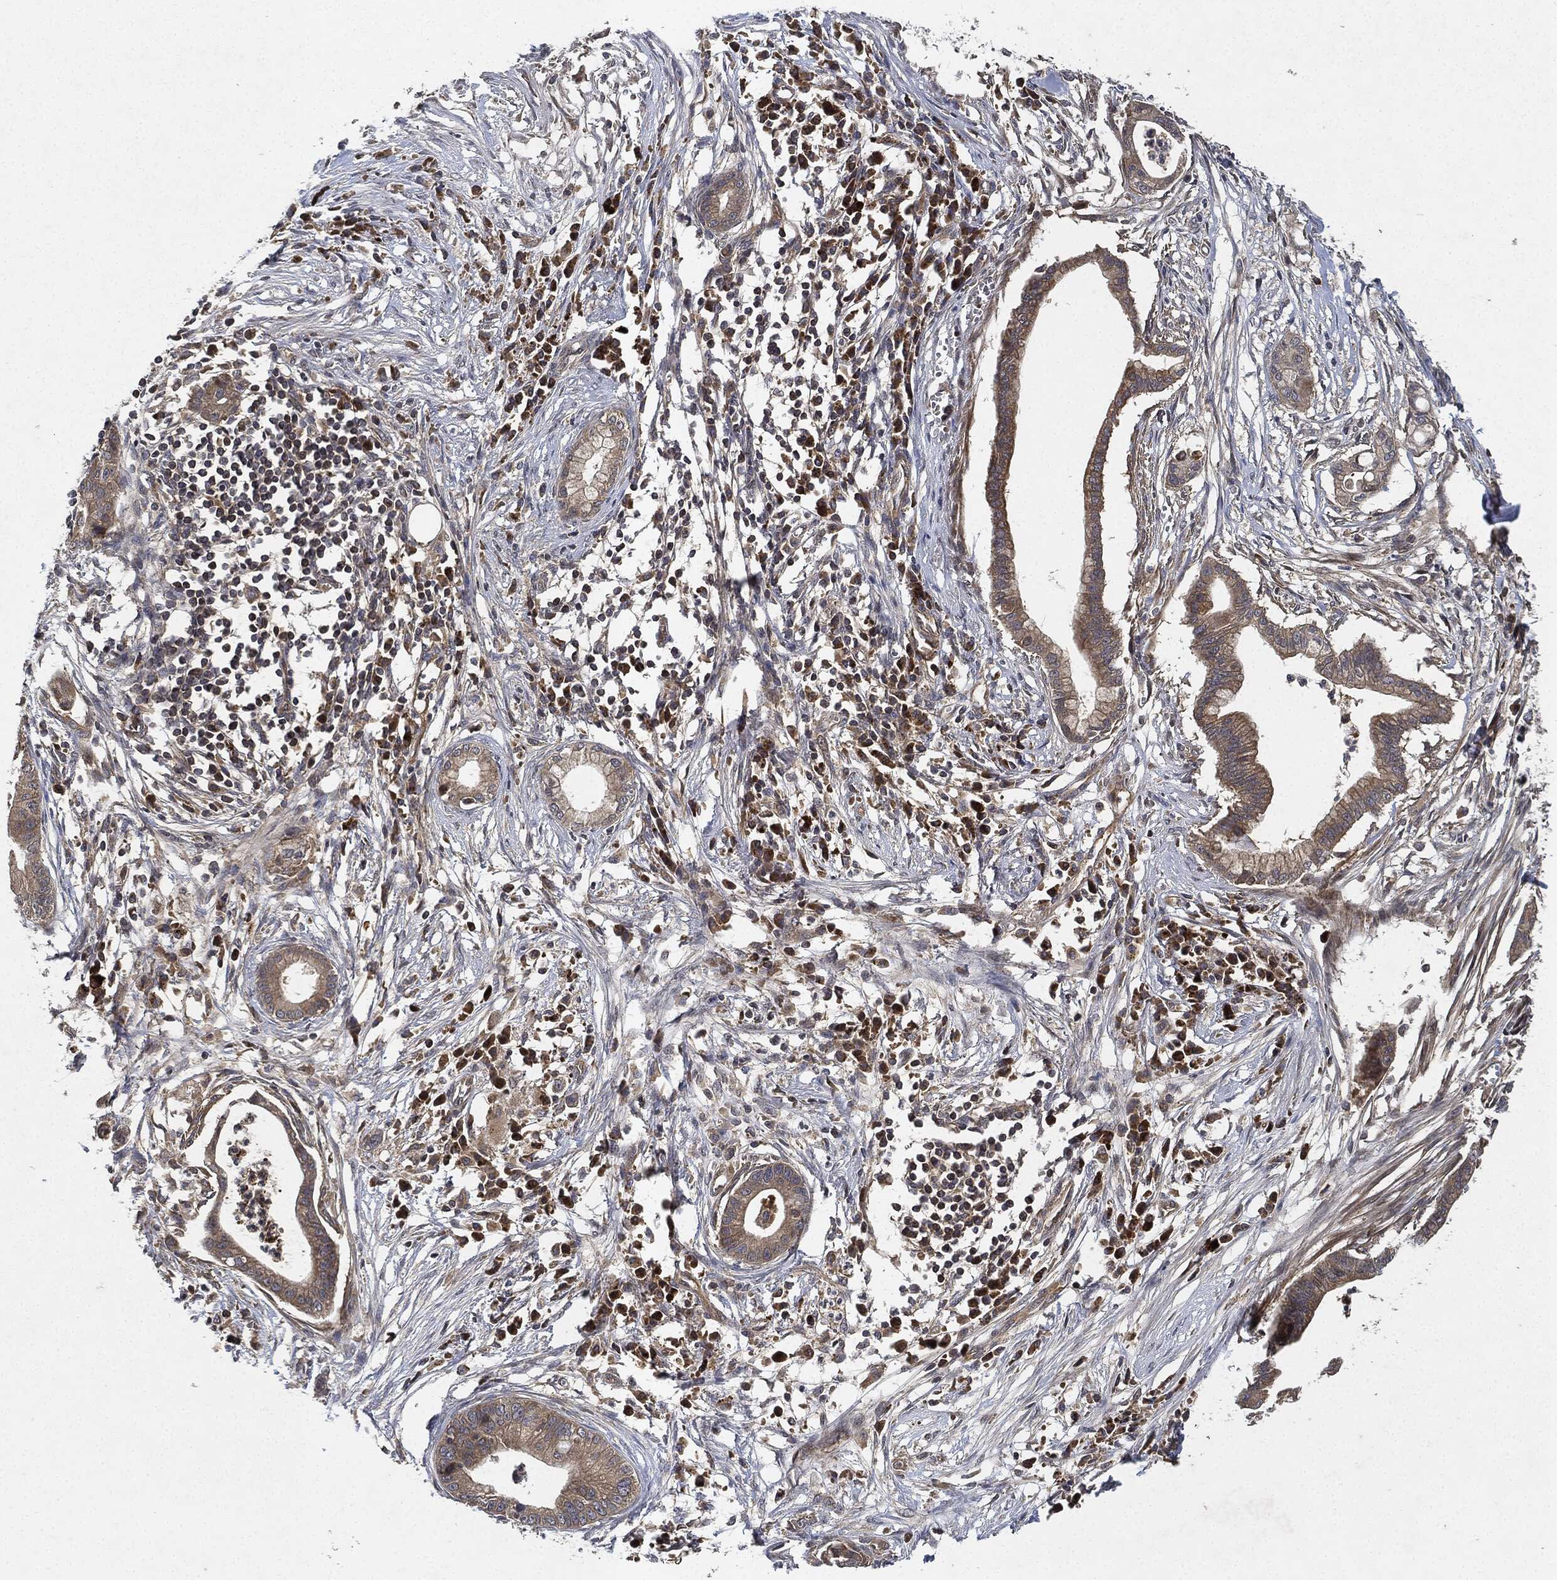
{"staining": {"intensity": "weak", "quantity": ">75%", "location": "cytoplasmic/membranous"}, "tissue": "pancreatic cancer", "cell_type": "Tumor cells", "image_type": "cancer", "snomed": [{"axis": "morphology", "description": "Normal tissue, NOS"}, {"axis": "morphology", "description": "Adenocarcinoma, NOS"}, {"axis": "topography", "description": "Pancreas"}], "caption": "Immunohistochemistry (IHC) (DAB (3,3'-diaminobenzidine)) staining of adenocarcinoma (pancreatic) displays weak cytoplasmic/membranous protein staining in approximately >75% of tumor cells. The protein is stained brown, and the nuclei are stained in blue (DAB (3,3'-diaminobenzidine) IHC with brightfield microscopy, high magnification).", "gene": "MLST8", "patient": {"sex": "female", "age": 58}}